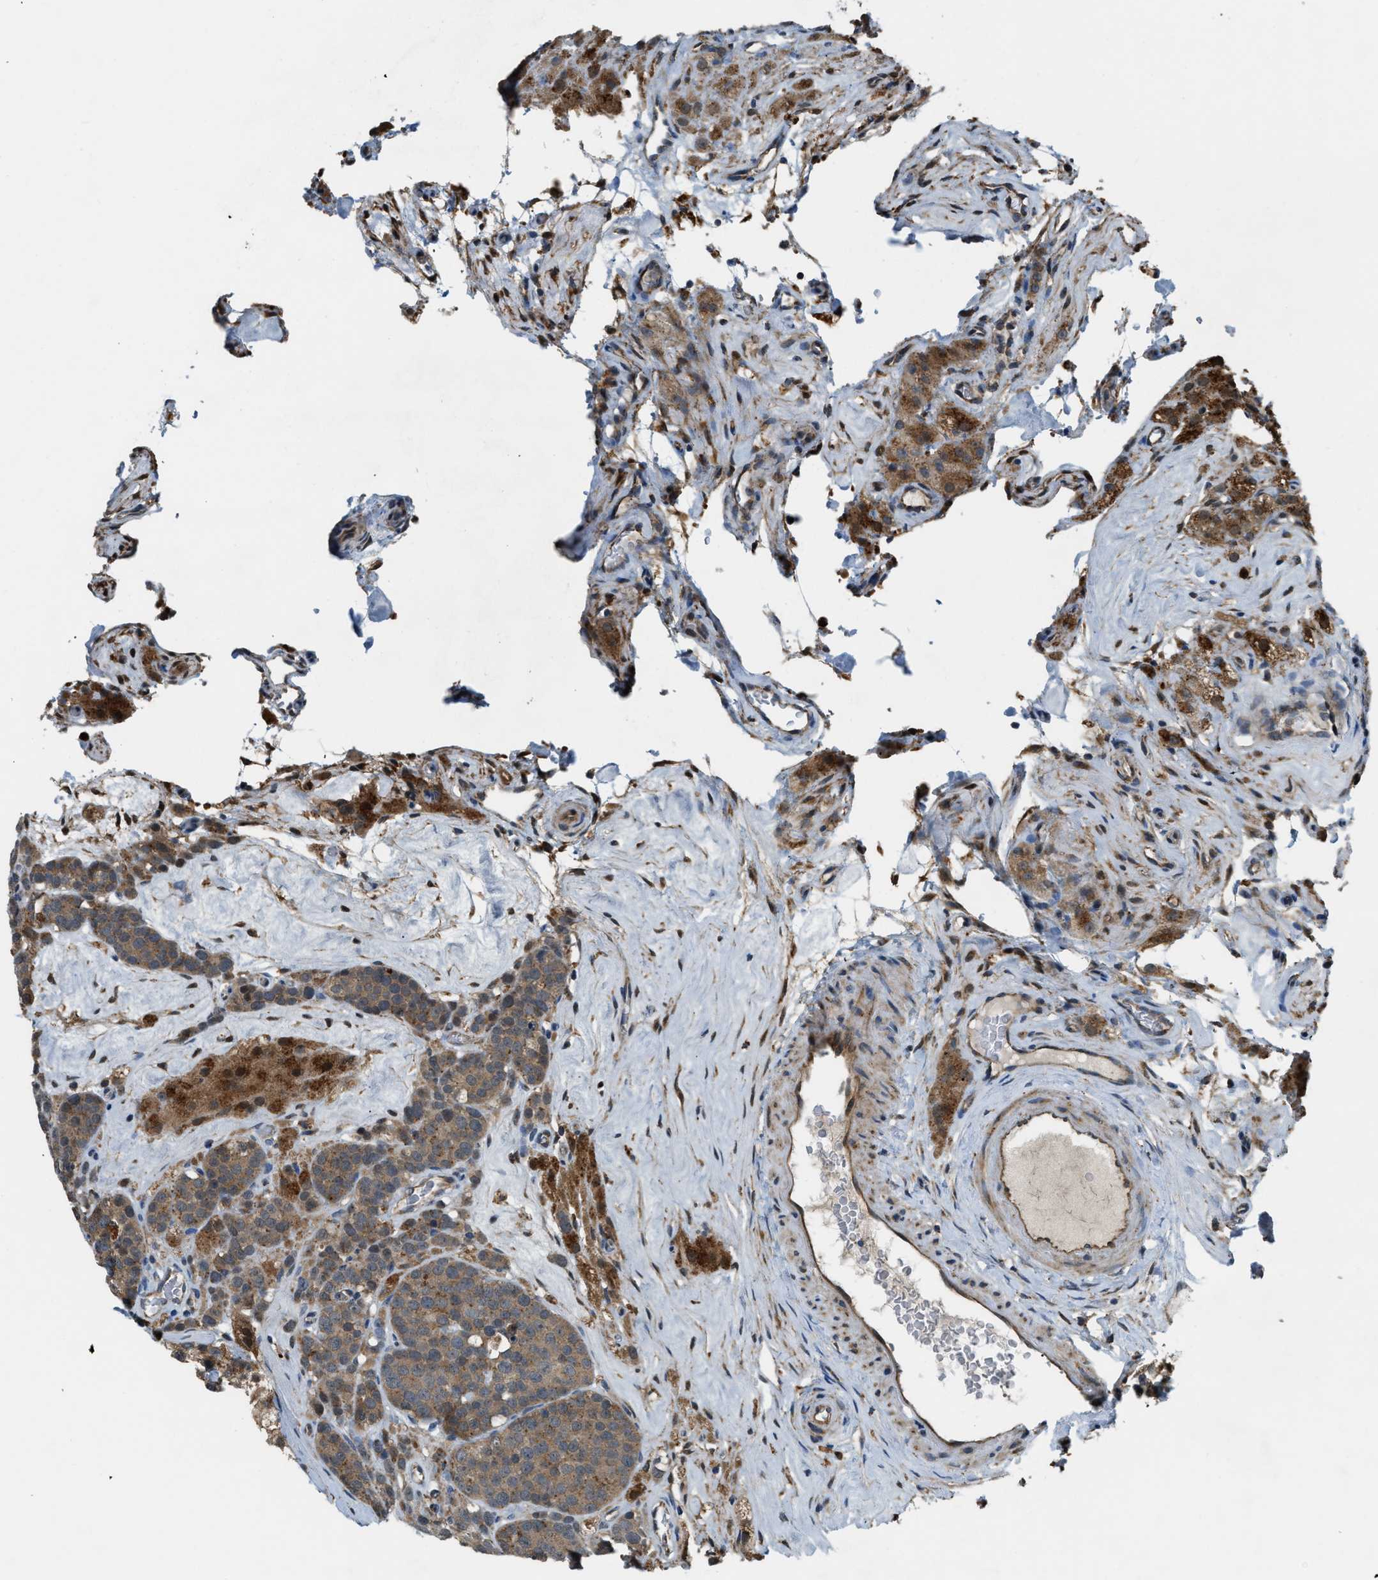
{"staining": {"intensity": "moderate", "quantity": ">75%", "location": "cytoplasmic/membranous"}, "tissue": "testis cancer", "cell_type": "Tumor cells", "image_type": "cancer", "snomed": [{"axis": "morphology", "description": "Seminoma, NOS"}, {"axis": "topography", "description": "Testis"}], "caption": "Human testis cancer stained with a protein marker shows moderate staining in tumor cells.", "gene": "STARD3NL", "patient": {"sex": "male", "age": 71}}